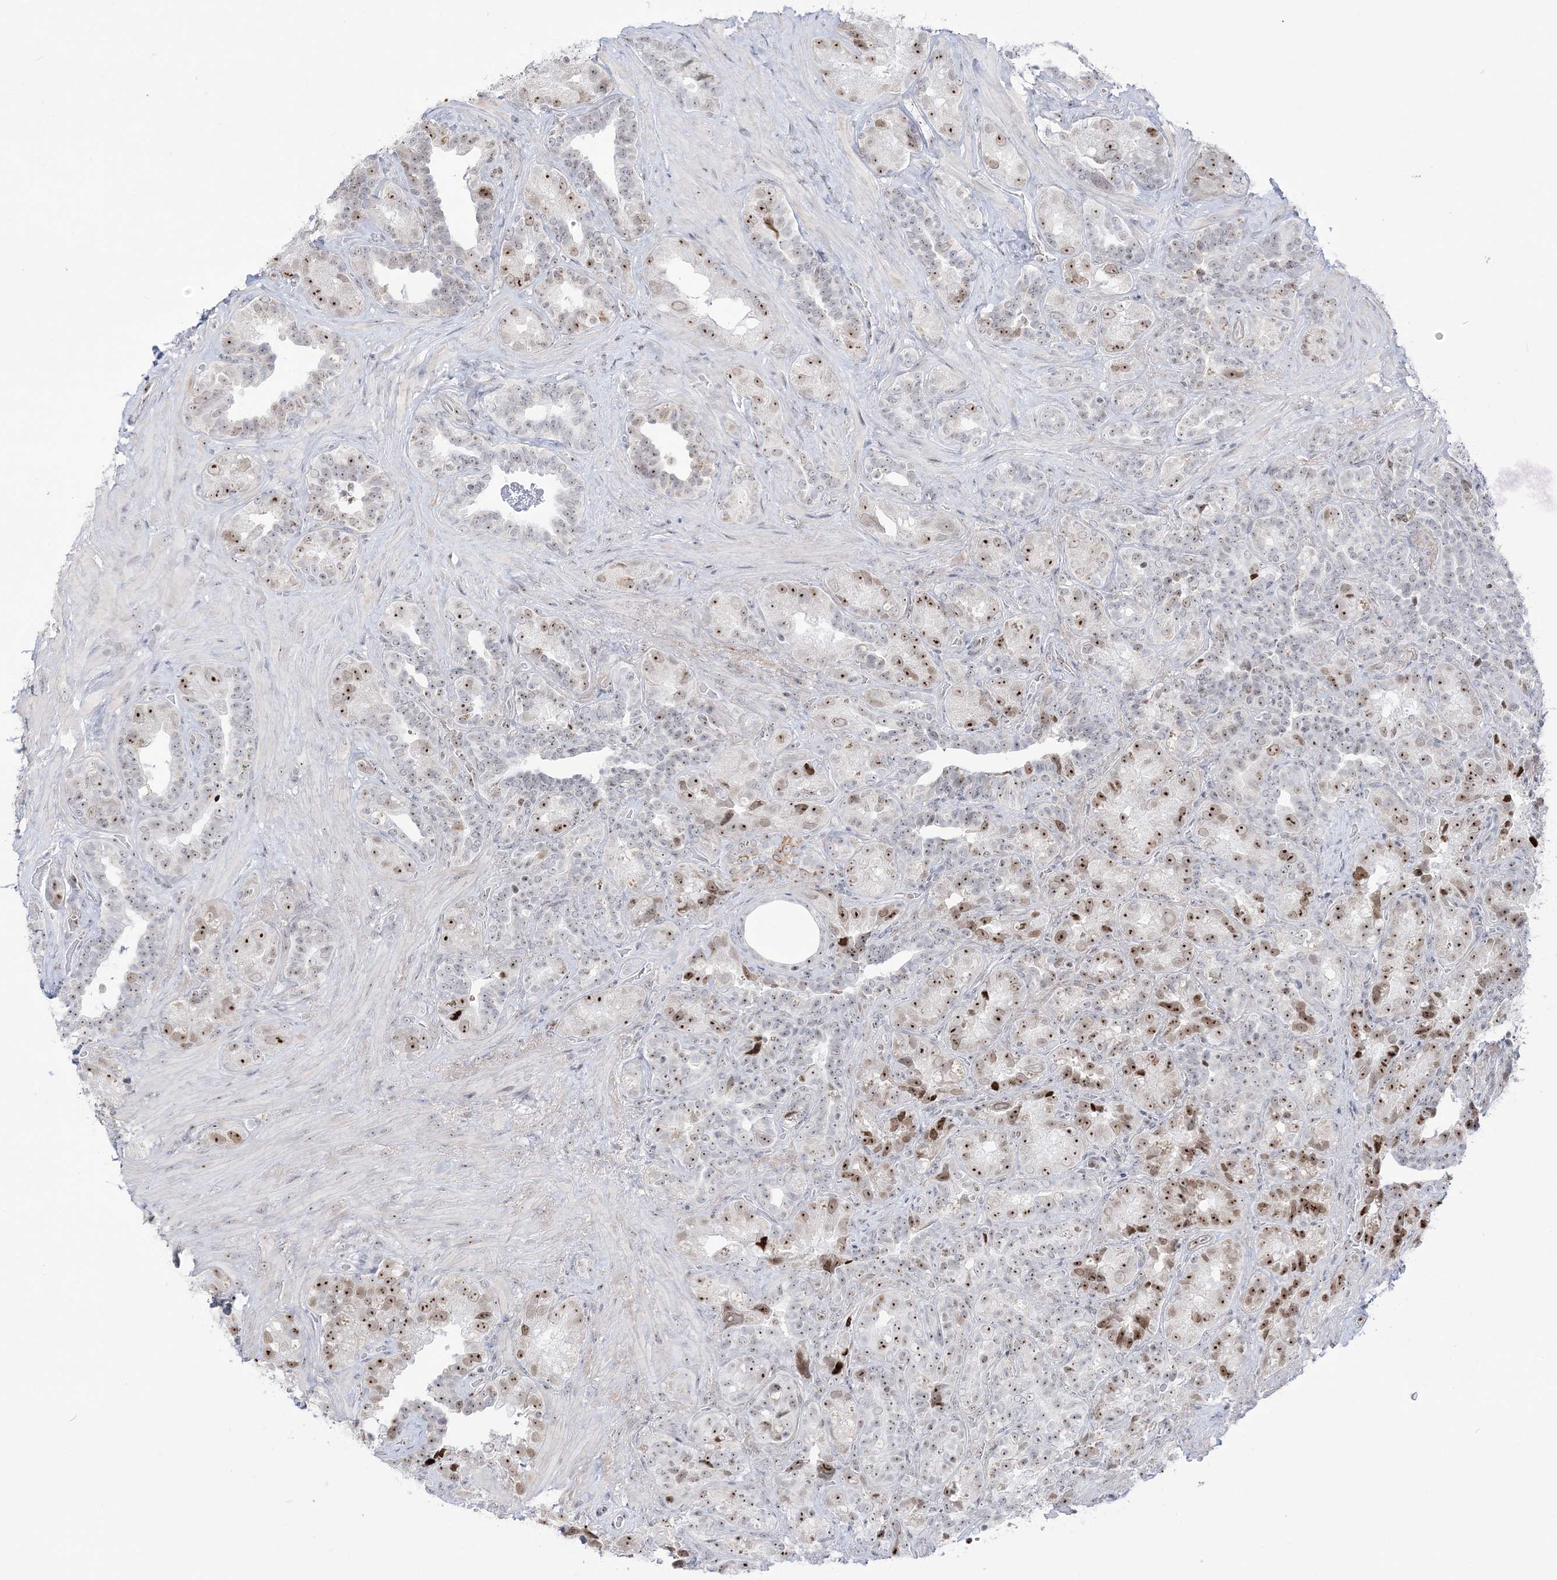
{"staining": {"intensity": "moderate", "quantity": "25%-75%", "location": "nuclear"}, "tissue": "seminal vesicle", "cell_type": "Glandular cells", "image_type": "normal", "snomed": [{"axis": "morphology", "description": "Normal tissue, NOS"}, {"axis": "topography", "description": "Seminal veicle"}, {"axis": "topography", "description": "Peripheral nerve tissue"}], "caption": "Immunohistochemical staining of benign seminal vesicle reveals medium levels of moderate nuclear staining in approximately 25%-75% of glandular cells.", "gene": "DDX21", "patient": {"sex": "male", "age": 67}}